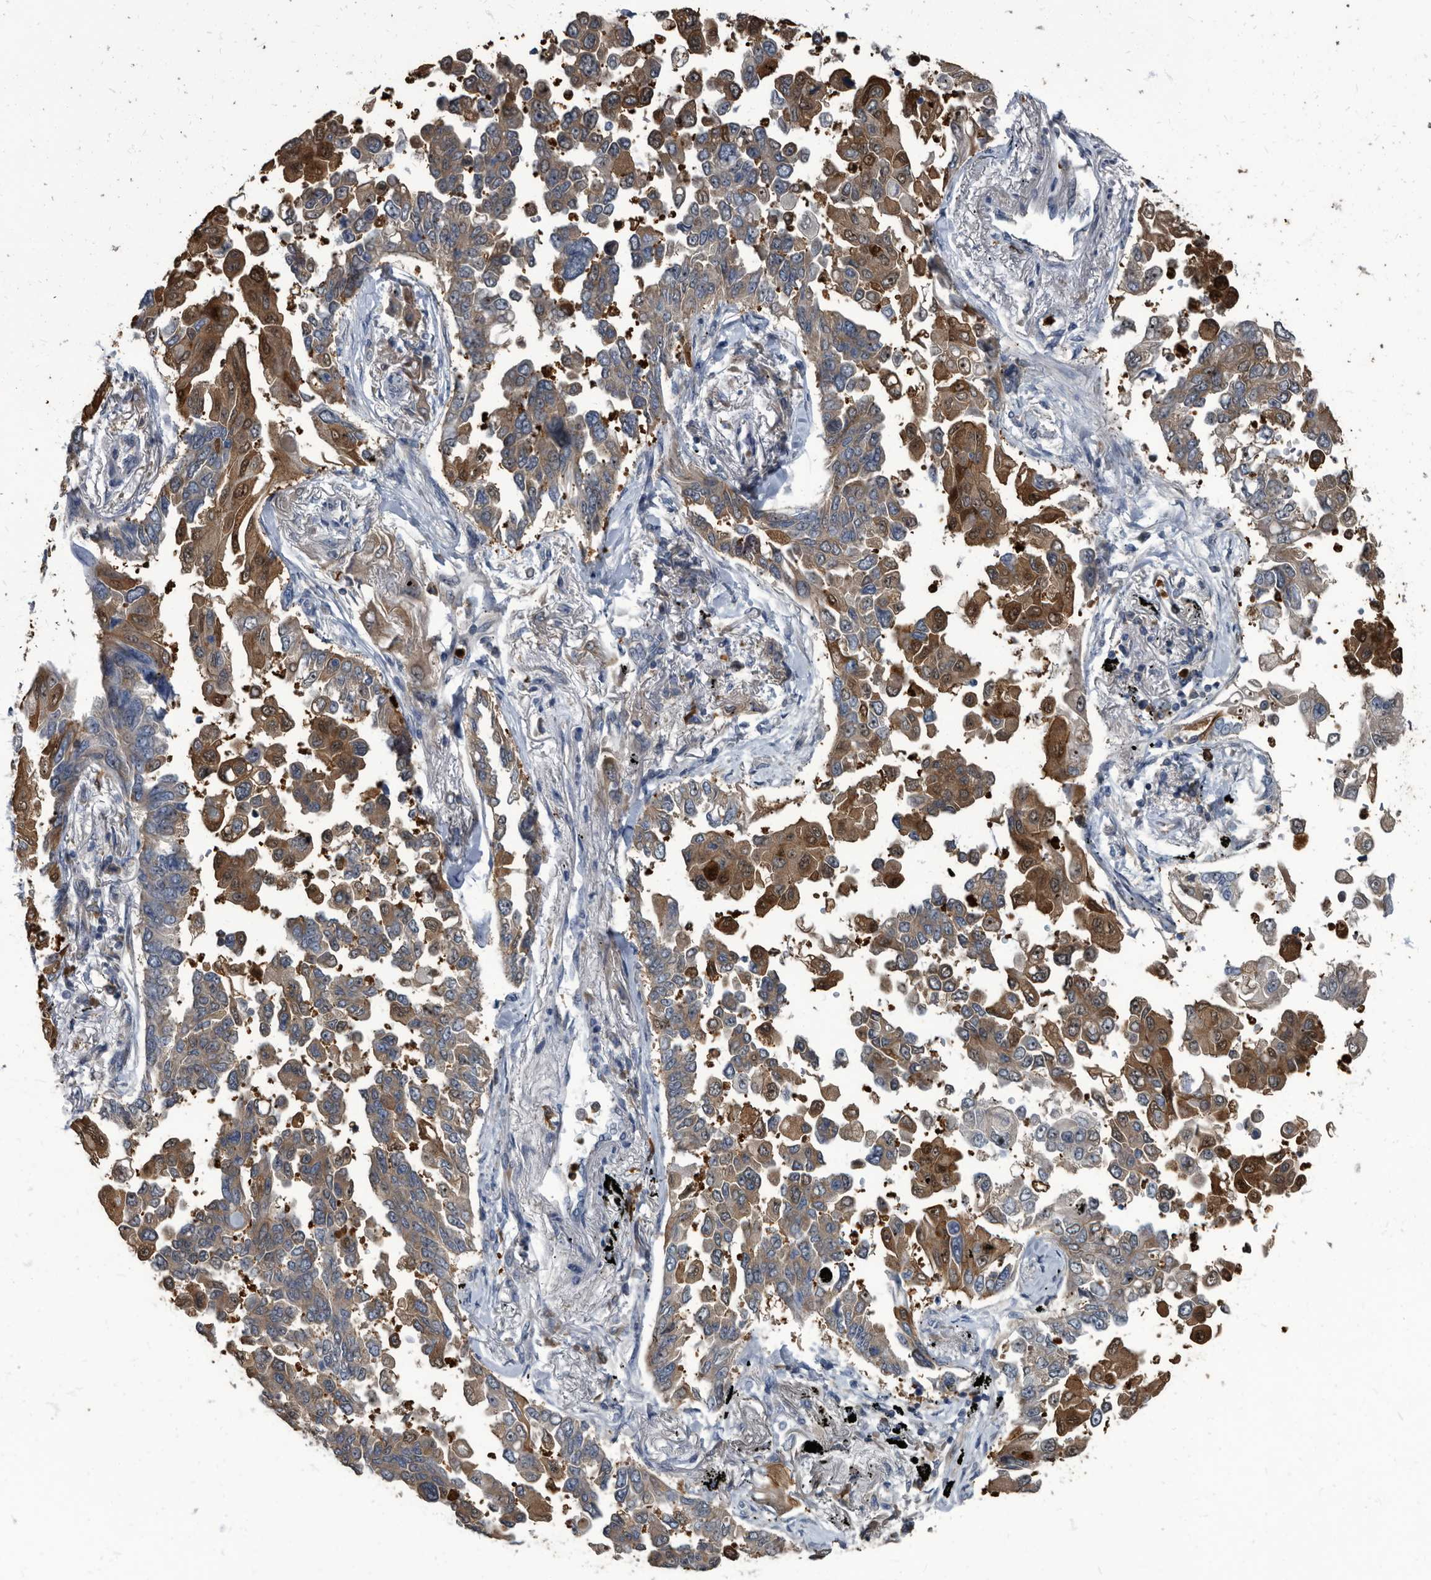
{"staining": {"intensity": "moderate", "quantity": "25%-75%", "location": "cytoplasmic/membranous"}, "tissue": "lung cancer", "cell_type": "Tumor cells", "image_type": "cancer", "snomed": [{"axis": "morphology", "description": "Adenocarcinoma, NOS"}, {"axis": "topography", "description": "Lung"}], "caption": "This is an image of immunohistochemistry staining of adenocarcinoma (lung), which shows moderate expression in the cytoplasmic/membranous of tumor cells.", "gene": "CDV3", "patient": {"sex": "female", "age": 67}}